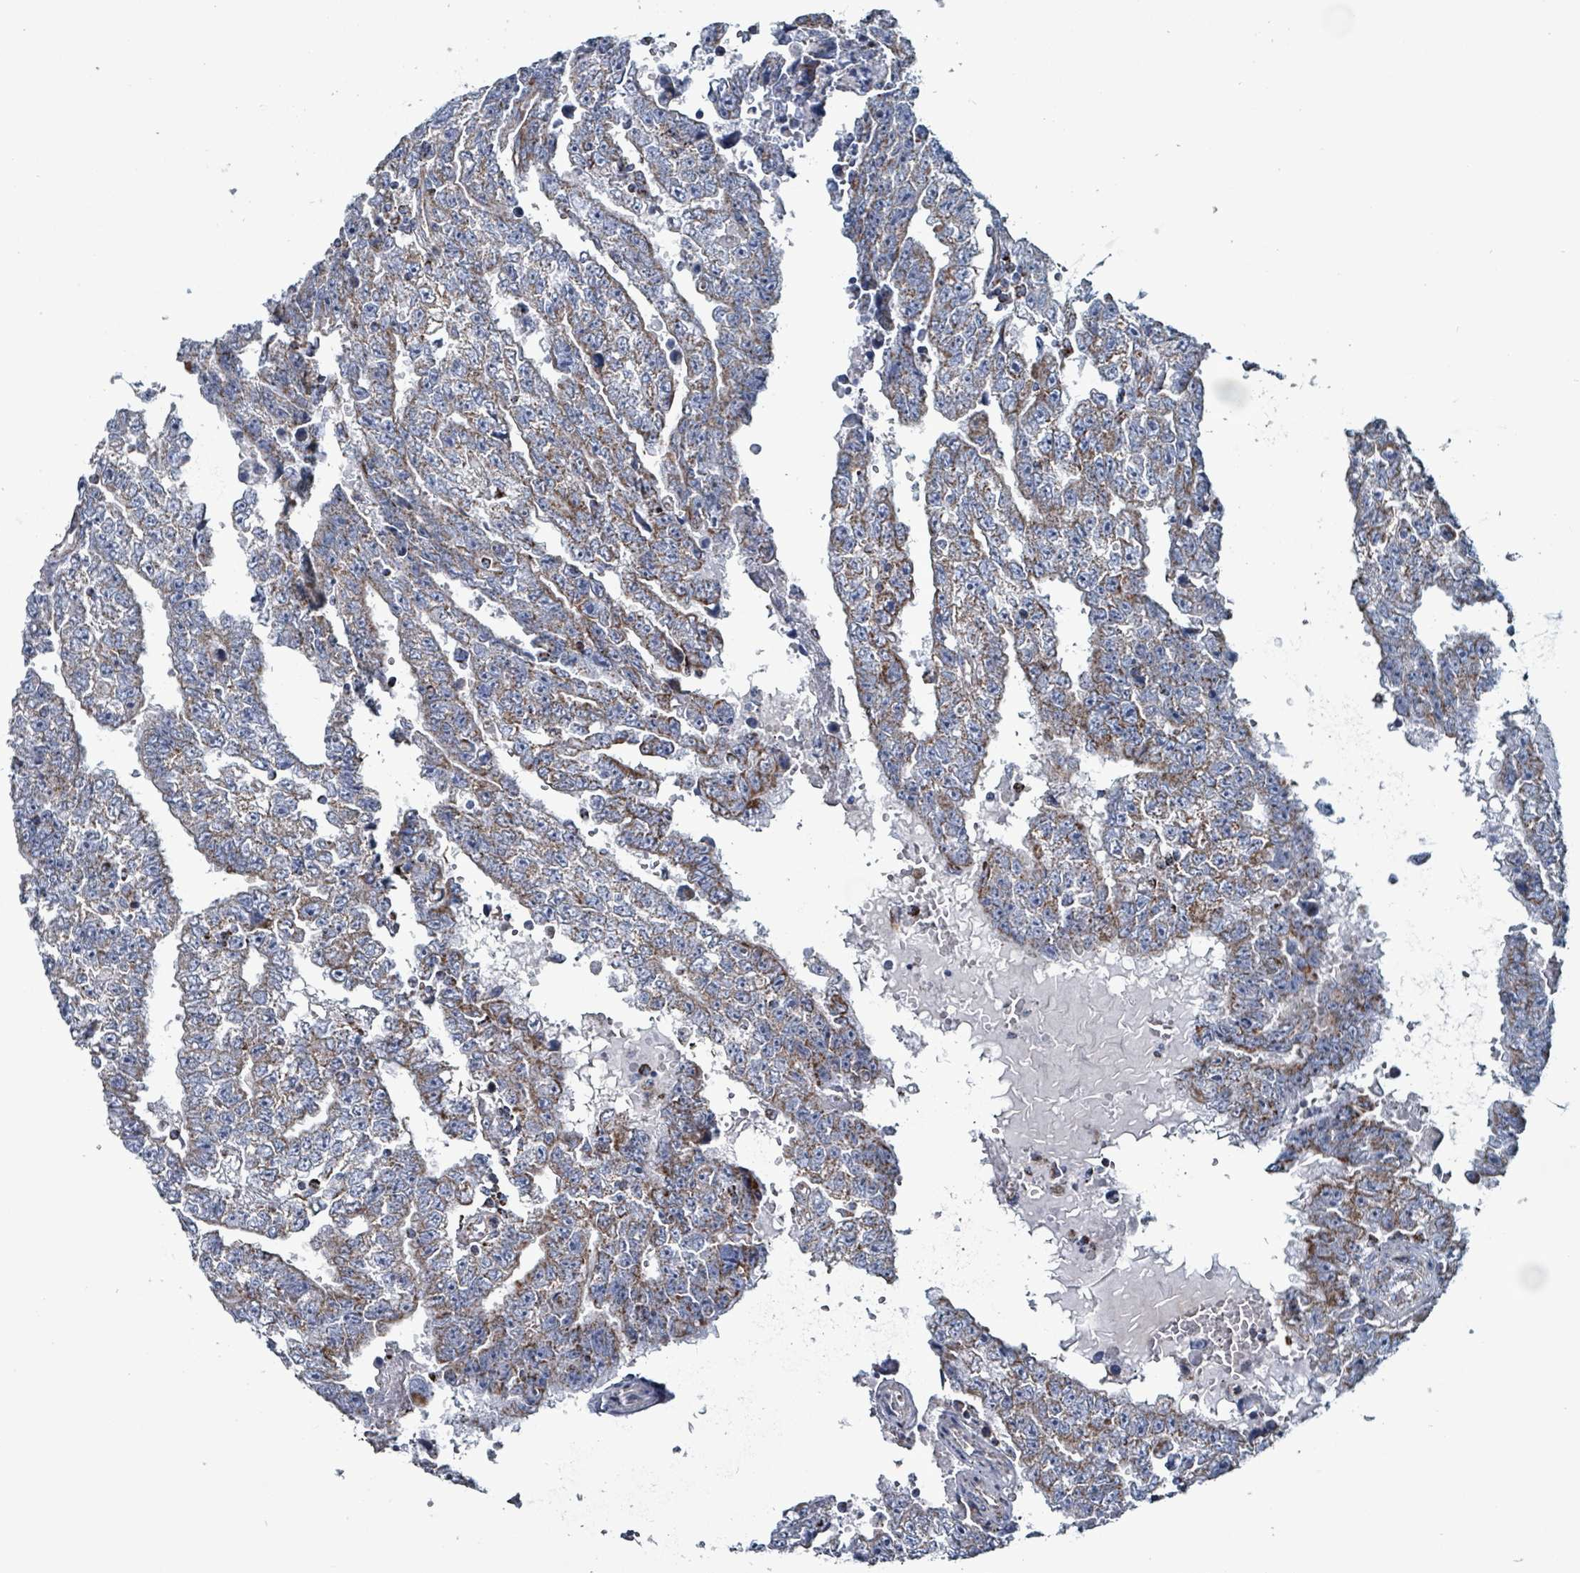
{"staining": {"intensity": "moderate", "quantity": "<25%", "location": "cytoplasmic/membranous"}, "tissue": "testis cancer", "cell_type": "Tumor cells", "image_type": "cancer", "snomed": [{"axis": "morphology", "description": "Carcinoma, Embryonal, NOS"}, {"axis": "topography", "description": "Testis"}], "caption": "Immunohistochemistry photomicrograph of neoplastic tissue: embryonal carcinoma (testis) stained using immunohistochemistry (IHC) reveals low levels of moderate protein expression localized specifically in the cytoplasmic/membranous of tumor cells, appearing as a cytoplasmic/membranous brown color.", "gene": "IDH3B", "patient": {"sex": "male", "age": 25}}